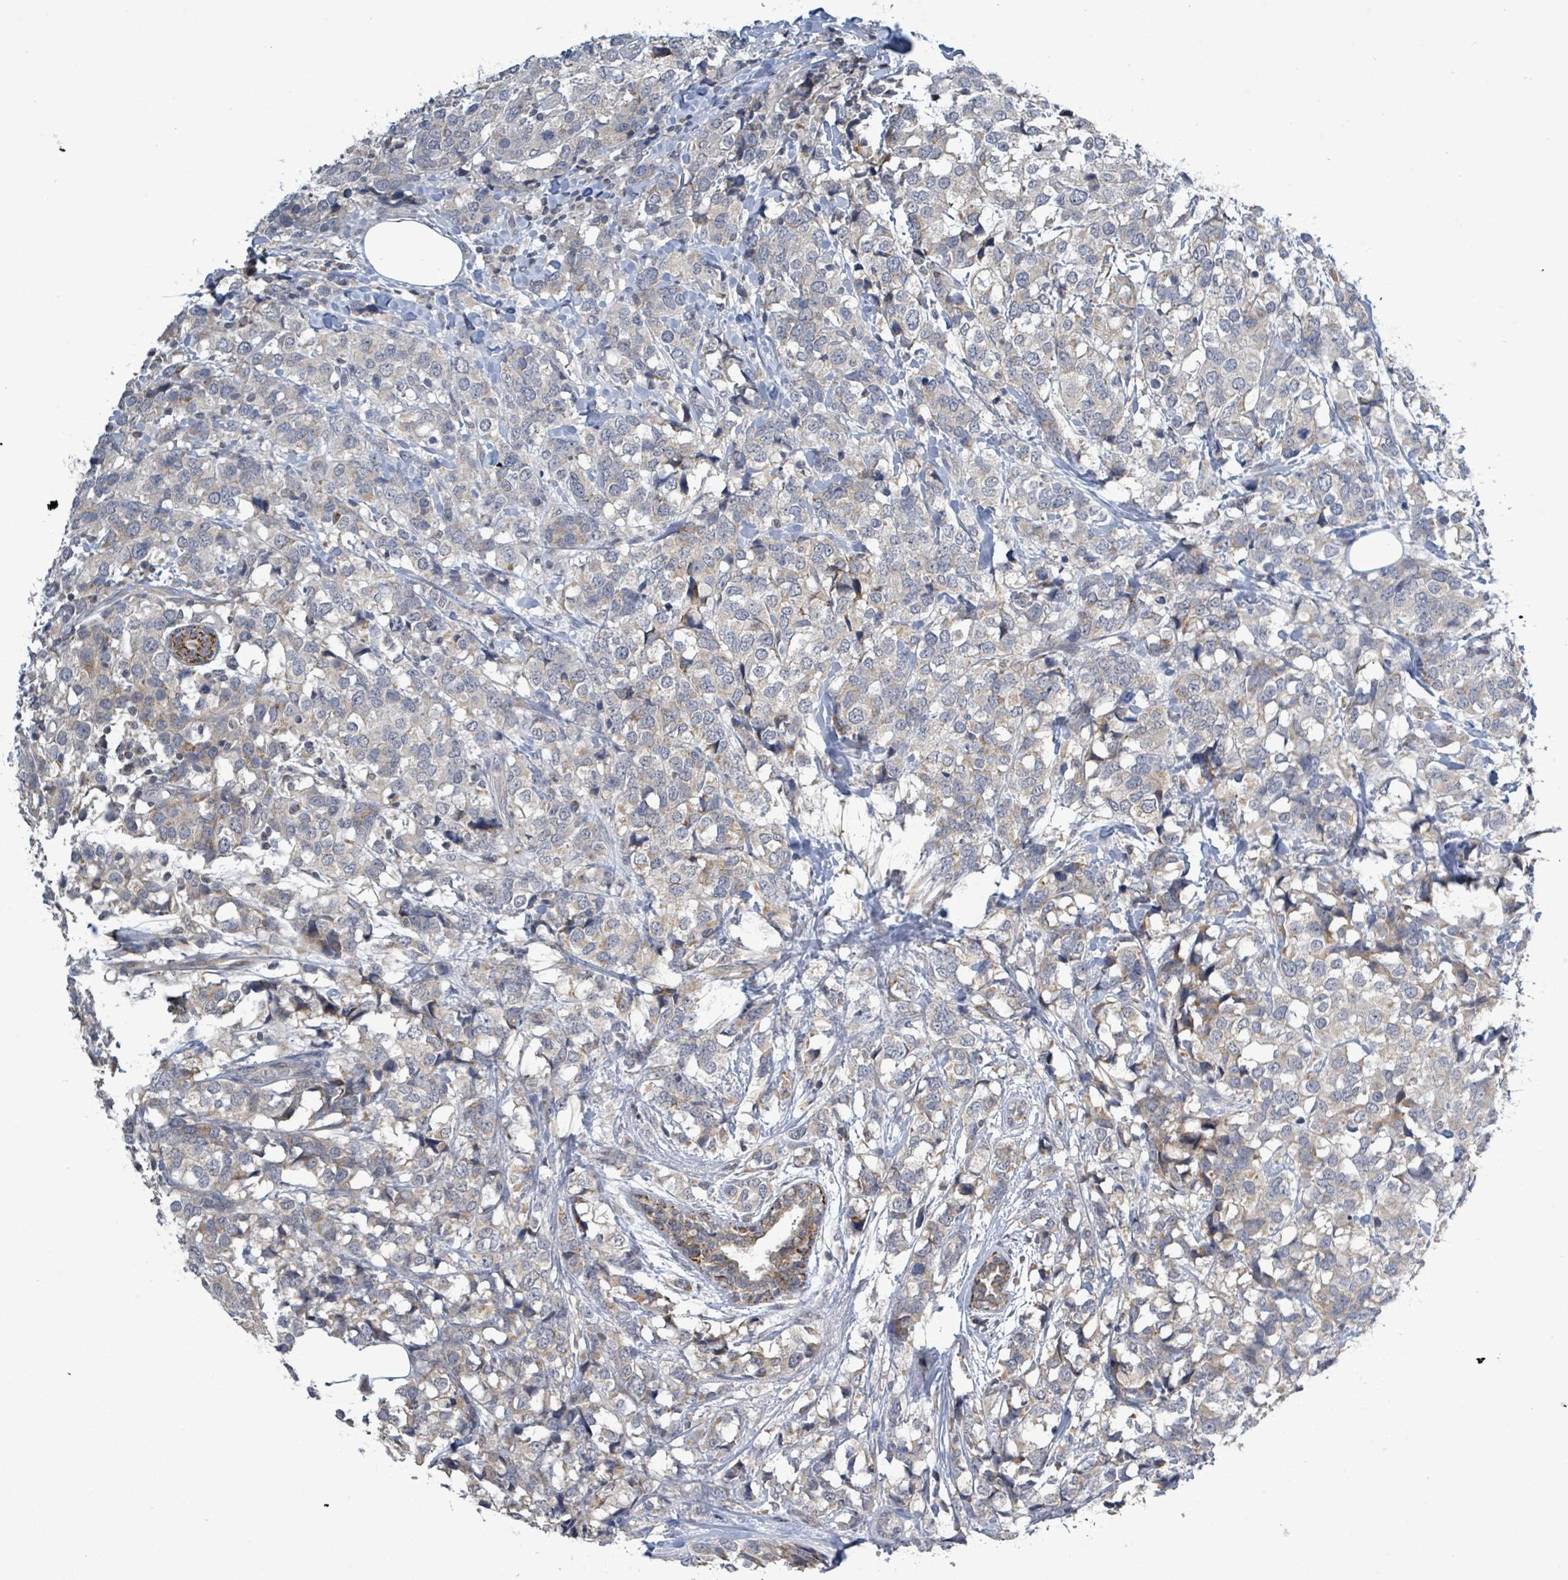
{"staining": {"intensity": "negative", "quantity": "none", "location": "none"}, "tissue": "breast cancer", "cell_type": "Tumor cells", "image_type": "cancer", "snomed": [{"axis": "morphology", "description": "Lobular carcinoma"}, {"axis": "topography", "description": "Breast"}], "caption": "Tumor cells show no significant staining in breast cancer. (Brightfield microscopy of DAB immunohistochemistry (IHC) at high magnification).", "gene": "COQ10B", "patient": {"sex": "female", "age": 59}}